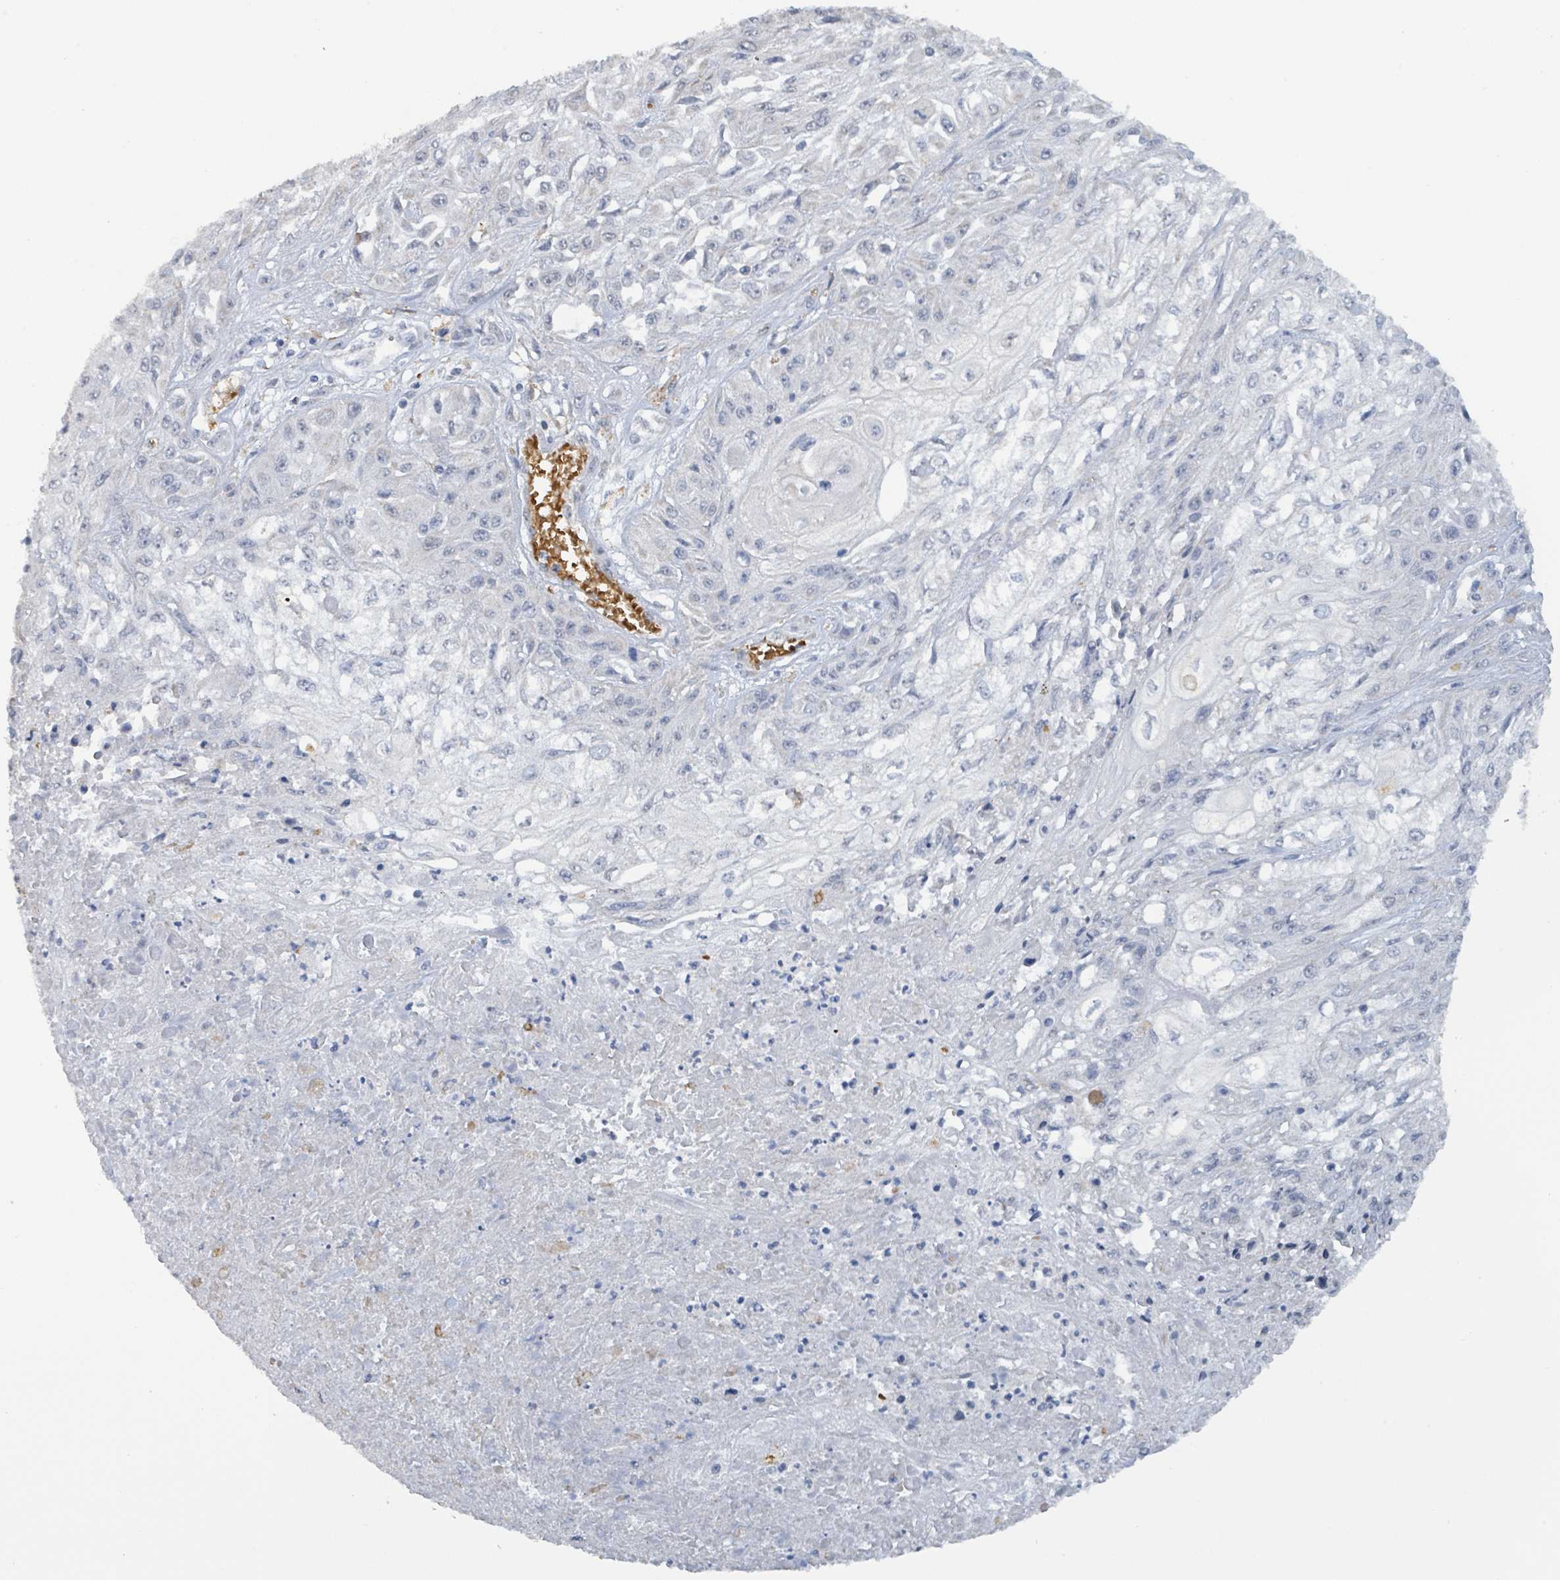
{"staining": {"intensity": "negative", "quantity": "none", "location": "none"}, "tissue": "skin cancer", "cell_type": "Tumor cells", "image_type": "cancer", "snomed": [{"axis": "morphology", "description": "Squamous cell carcinoma, NOS"}, {"axis": "morphology", "description": "Squamous cell carcinoma, metastatic, NOS"}, {"axis": "topography", "description": "Skin"}, {"axis": "topography", "description": "Lymph node"}], "caption": "Histopathology image shows no protein staining in tumor cells of skin cancer (metastatic squamous cell carcinoma) tissue.", "gene": "SEBOX", "patient": {"sex": "male", "age": 75}}